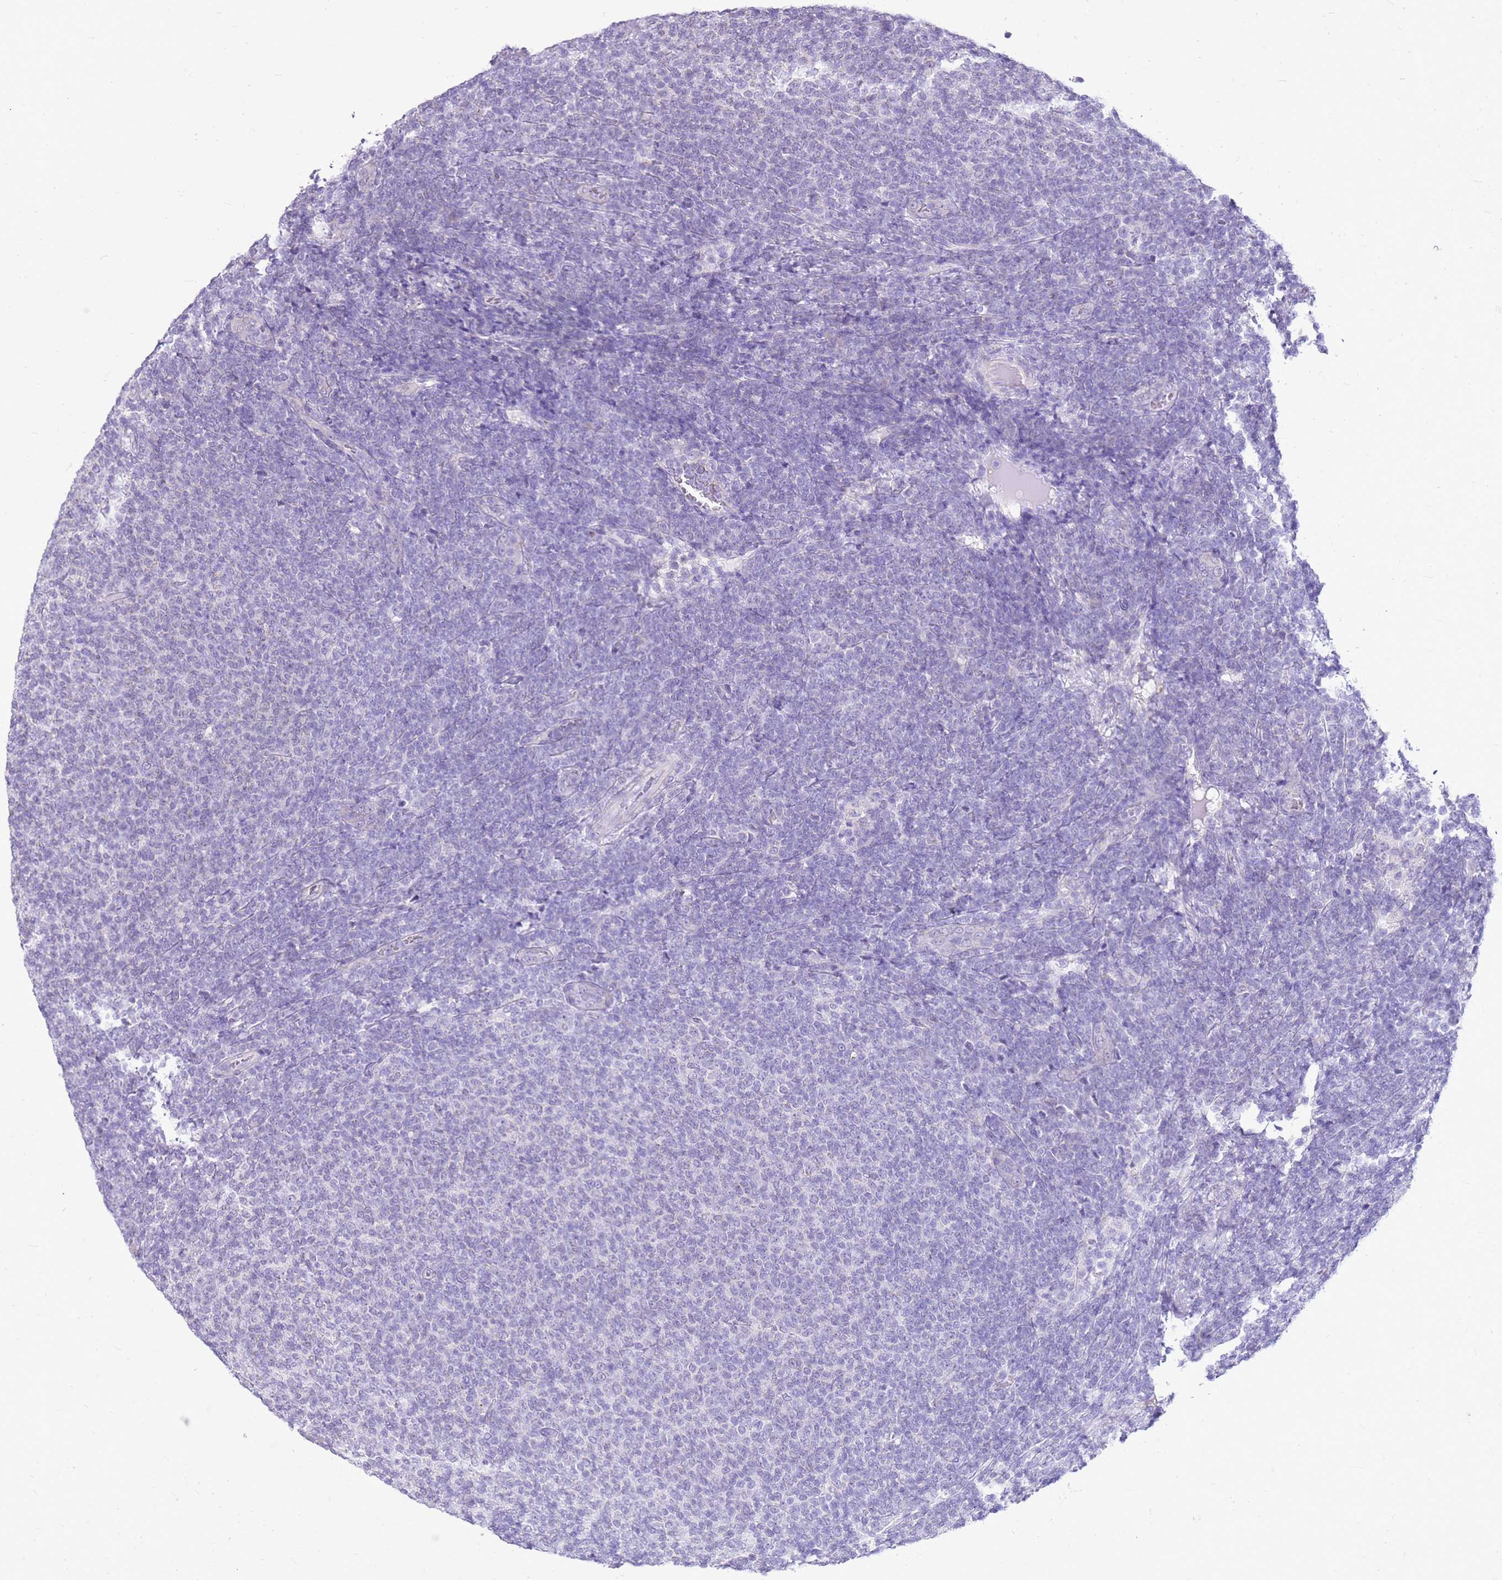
{"staining": {"intensity": "negative", "quantity": "none", "location": "none"}, "tissue": "lymphoma", "cell_type": "Tumor cells", "image_type": "cancer", "snomed": [{"axis": "morphology", "description": "Malignant lymphoma, non-Hodgkin's type, Low grade"}, {"axis": "topography", "description": "Lymph node"}], "caption": "Tumor cells are negative for brown protein staining in malignant lymphoma, non-Hodgkin's type (low-grade).", "gene": "FABP2", "patient": {"sex": "male", "age": 66}}